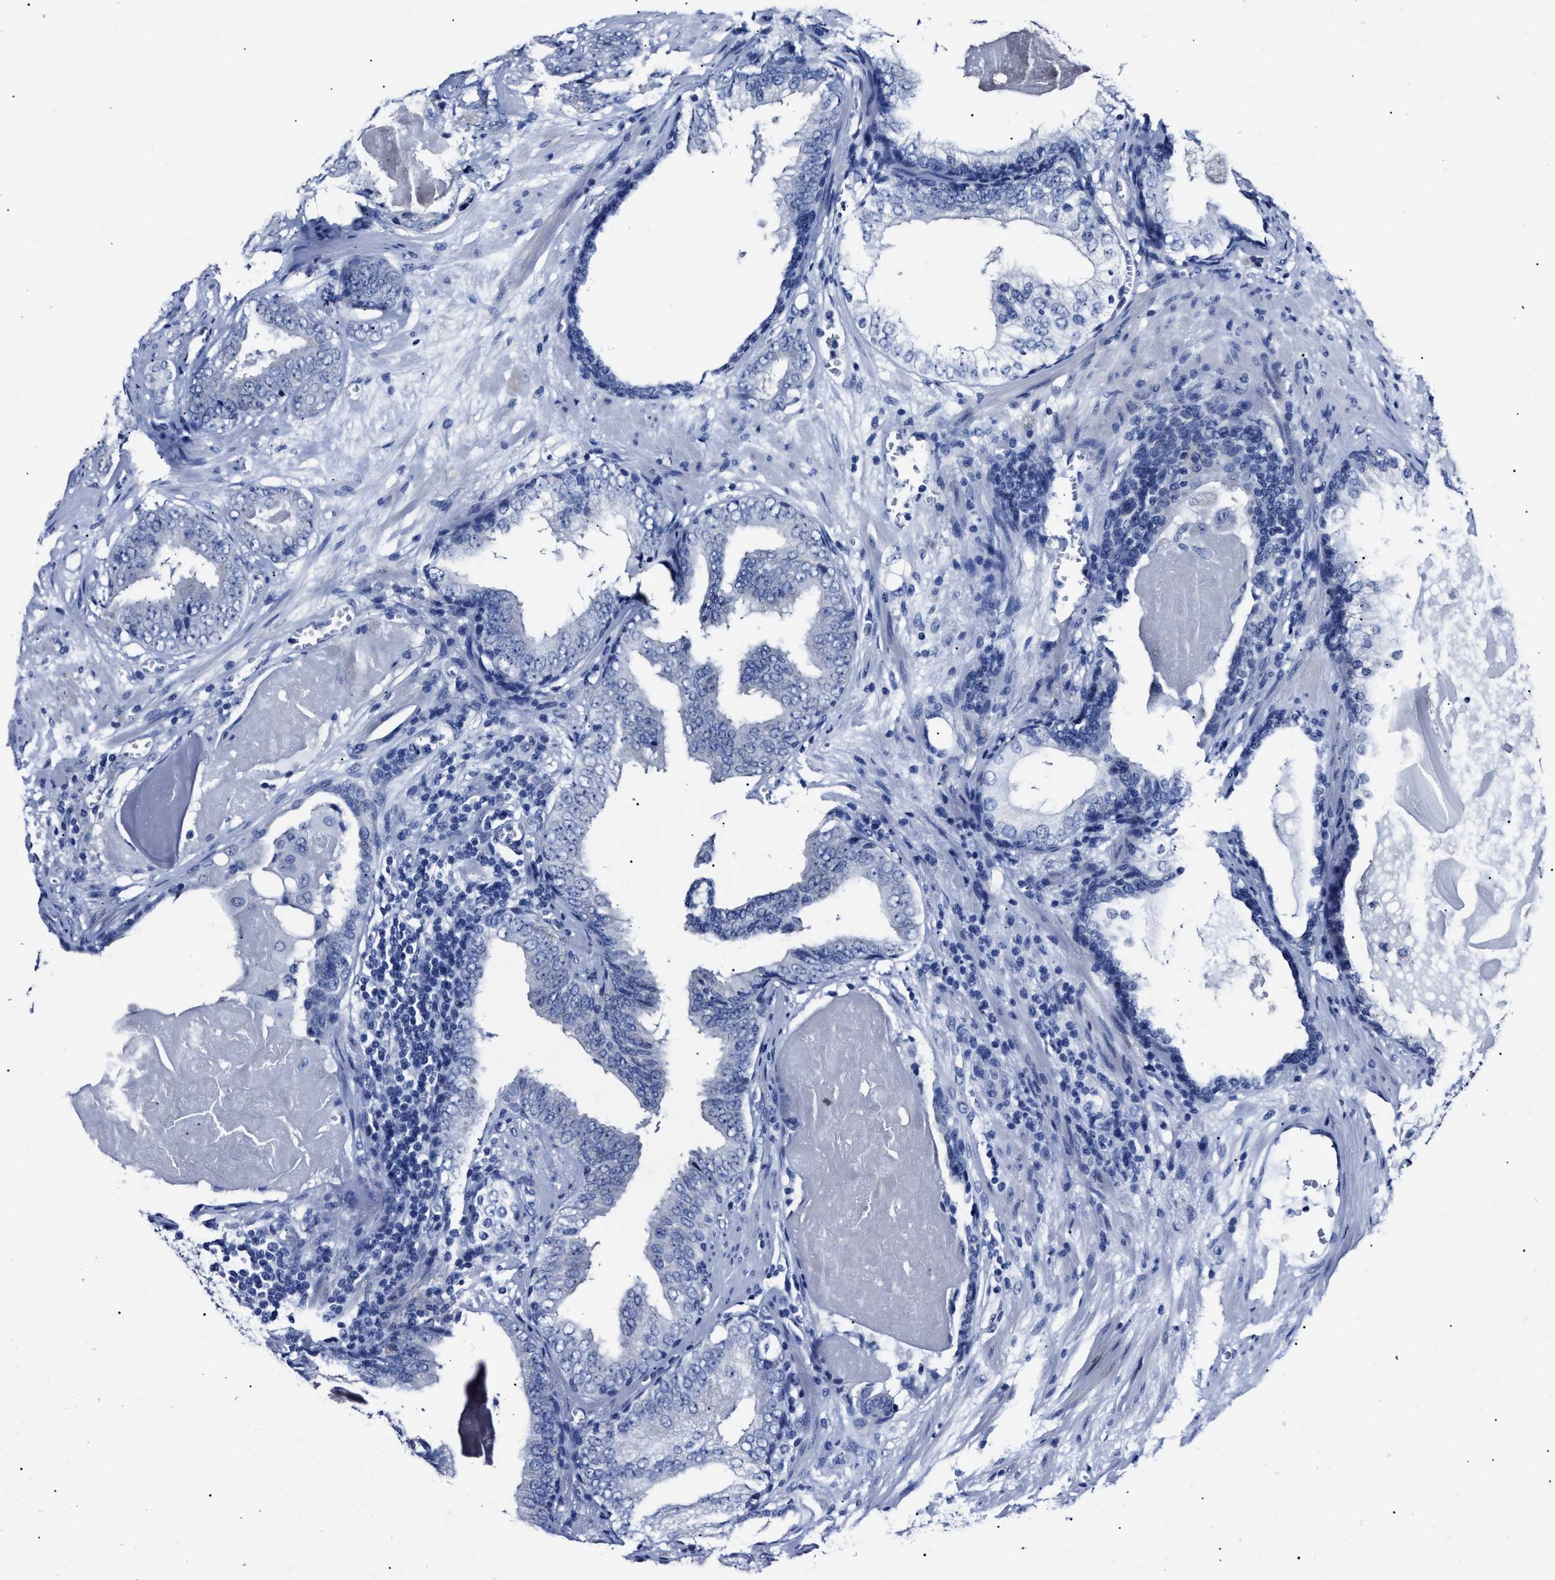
{"staining": {"intensity": "negative", "quantity": "none", "location": "none"}, "tissue": "prostate cancer", "cell_type": "Tumor cells", "image_type": "cancer", "snomed": [{"axis": "morphology", "description": "Adenocarcinoma, Medium grade"}, {"axis": "topography", "description": "Prostate"}], "caption": "A micrograph of prostate medium-grade adenocarcinoma stained for a protein shows no brown staining in tumor cells.", "gene": "ALPG", "patient": {"sex": "male", "age": 79}}